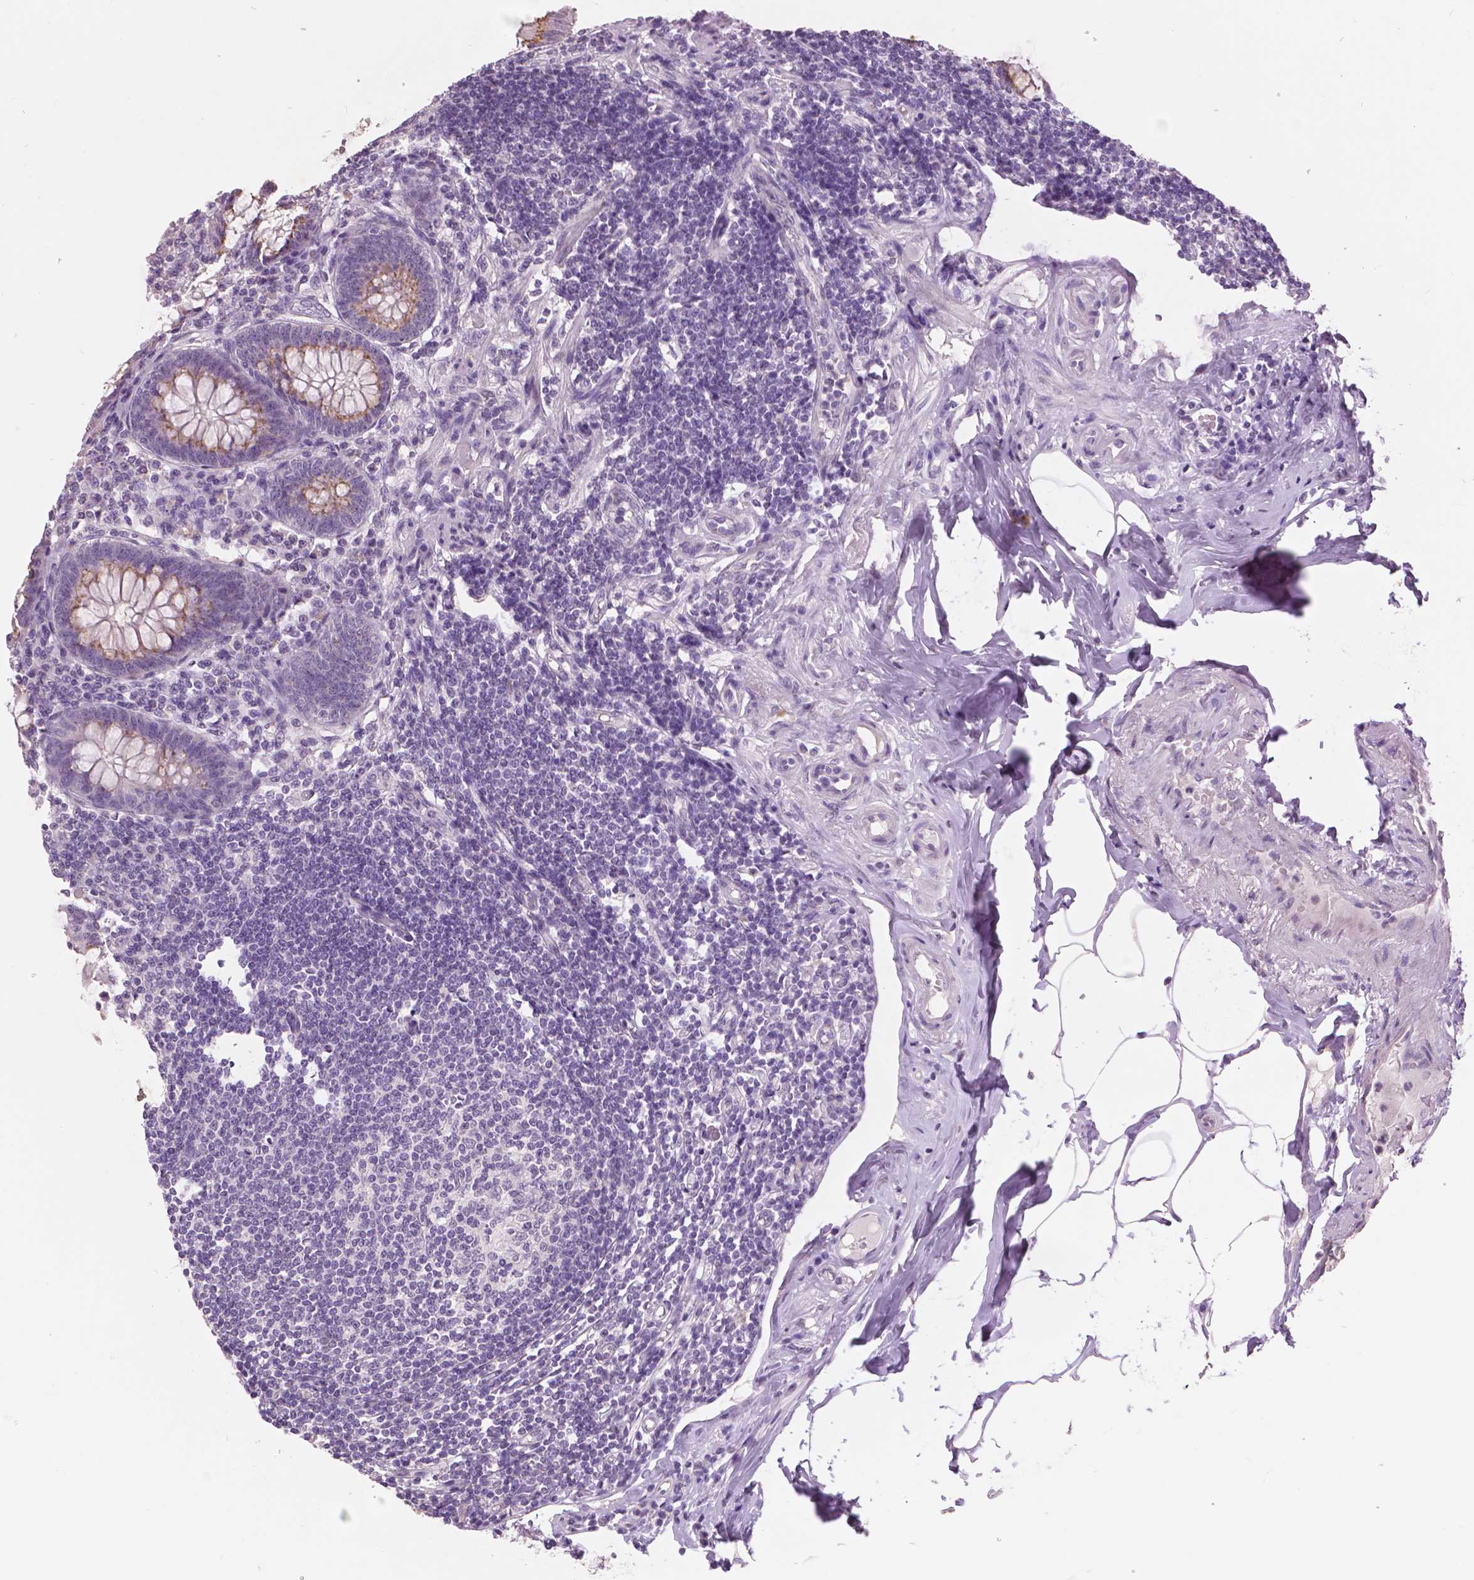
{"staining": {"intensity": "moderate", "quantity": "25%-75%", "location": "cytoplasmic/membranous"}, "tissue": "appendix", "cell_type": "Glandular cells", "image_type": "normal", "snomed": [{"axis": "morphology", "description": "Normal tissue, NOS"}, {"axis": "topography", "description": "Appendix"}], "caption": "Protein staining of normal appendix reveals moderate cytoplasmic/membranous staining in approximately 25%-75% of glandular cells.", "gene": "GRIN2A", "patient": {"sex": "female", "age": 57}}